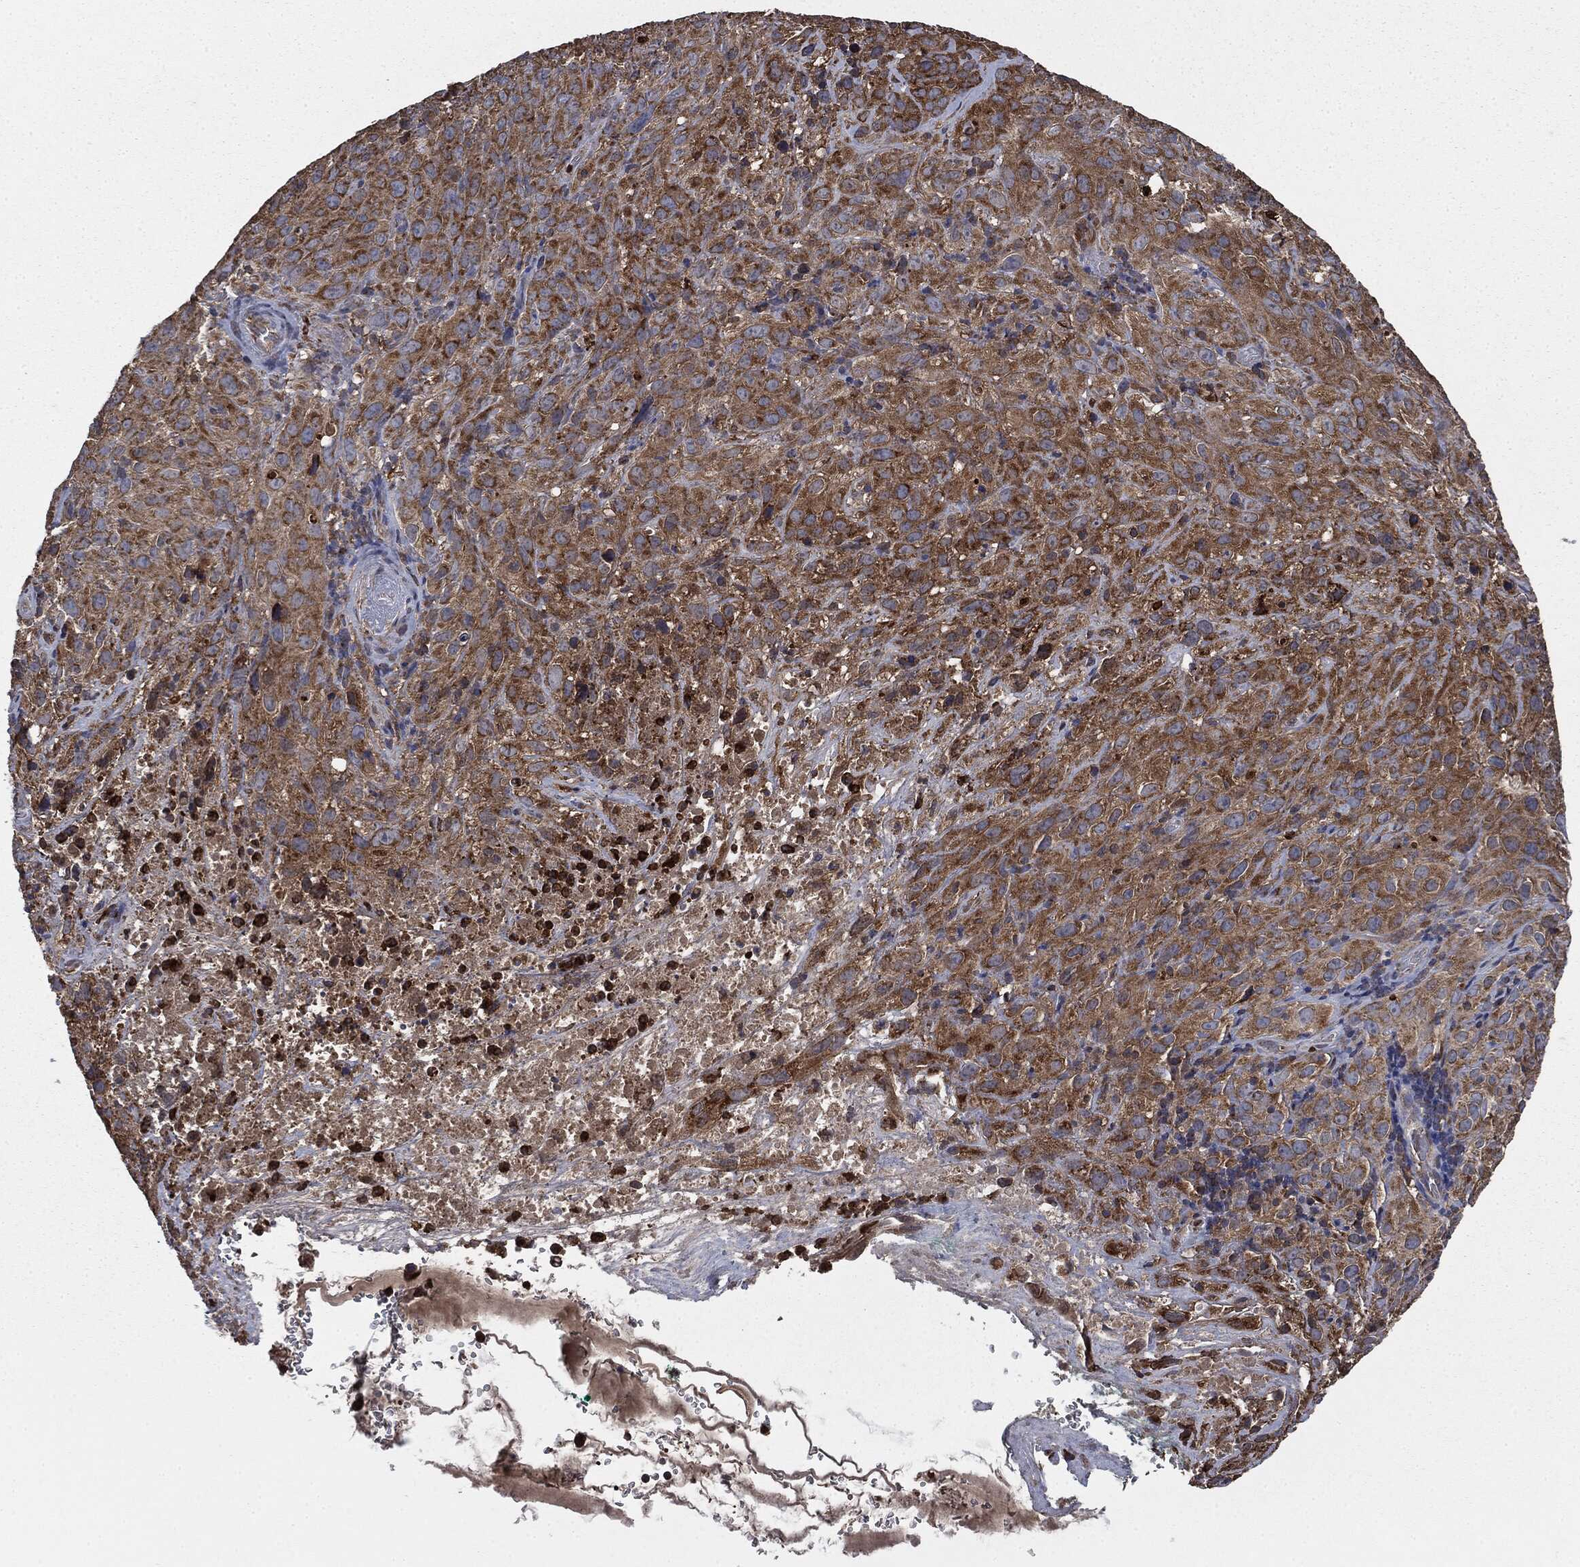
{"staining": {"intensity": "moderate", "quantity": ">75%", "location": "cytoplasmic/membranous"}, "tissue": "cervical cancer", "cell_type": "Tumor cells", "image_type": "cancer", "snomed": [{"axis": "morphology", "description": "Squamous cell carcinoma, NOS"}, {"axis": "topography", "description": "Cervix"}], "caption": "There is medium levels of moderate cytoplasmic/membranous staining in tumor cells of cervical squamous cell carcinoma, as demonstrated by immunohistochemical staining (brown color).", "gene": "MAPK6", "patient": {"sex": "female", "age": 51}}